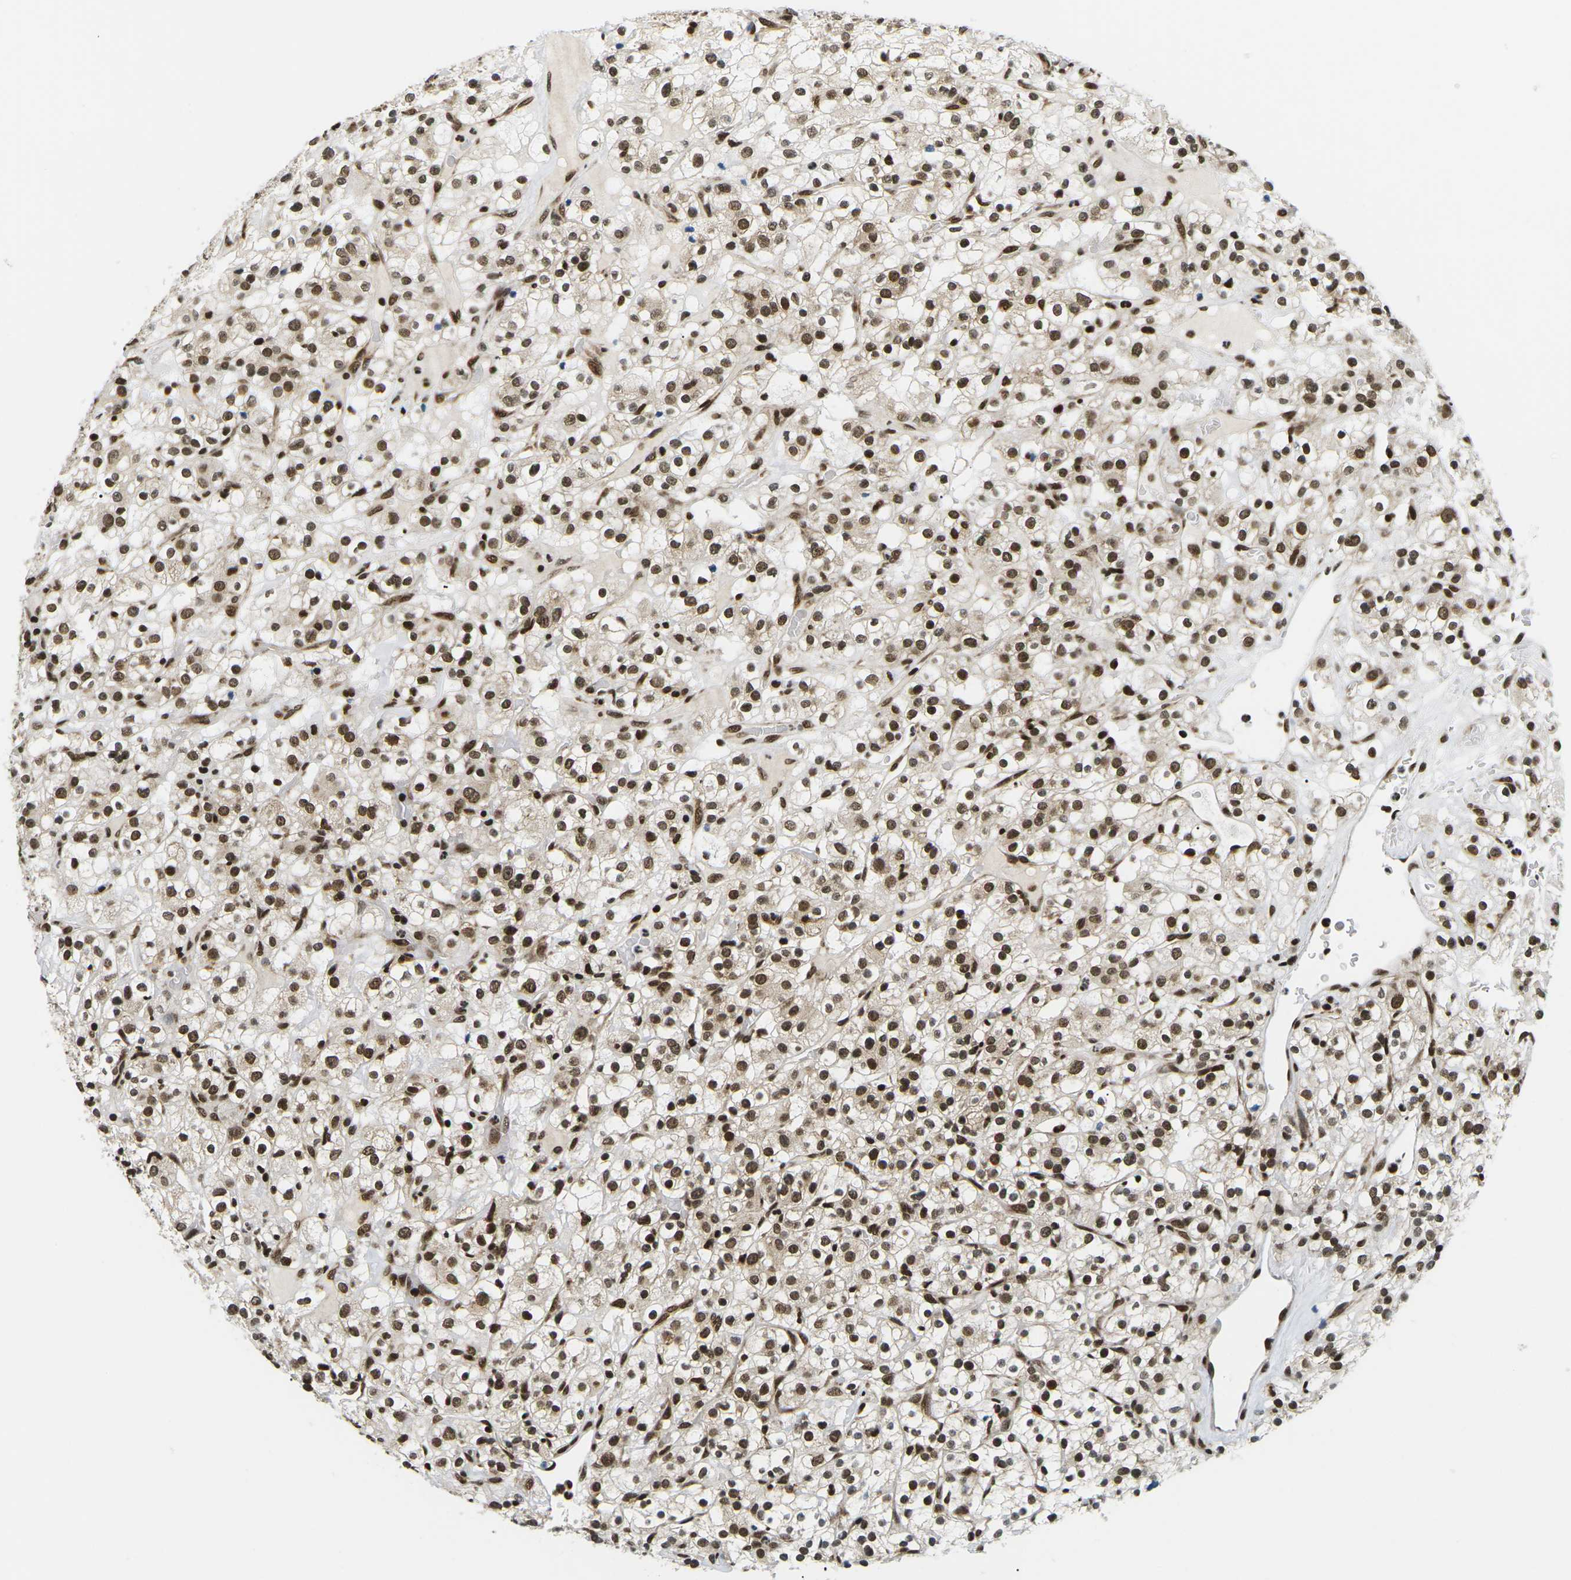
{"staining": {"intensity": "strong", "quantity": ">75%", "location": "nuclear"}, "tissue": "renal cancer", "cell_type": "Tumor cells", "image_type": "cancer", "snomed": [{"axis": "morphology", "description": "Normal tissue, NOS"}, {"axis": "morphology", "description": "Adenocarcinoma, NOS"}, {"axis": "topography", "description": "Kidney"}], "caption": "About >75% of tumor cells in human adenocarcinoma (renal) reveal strong nuclear protein expression as visualized by brown immunohistochemical staining.", "gene": "CELF1", "patient": {"sex": "female", "age": 72}}